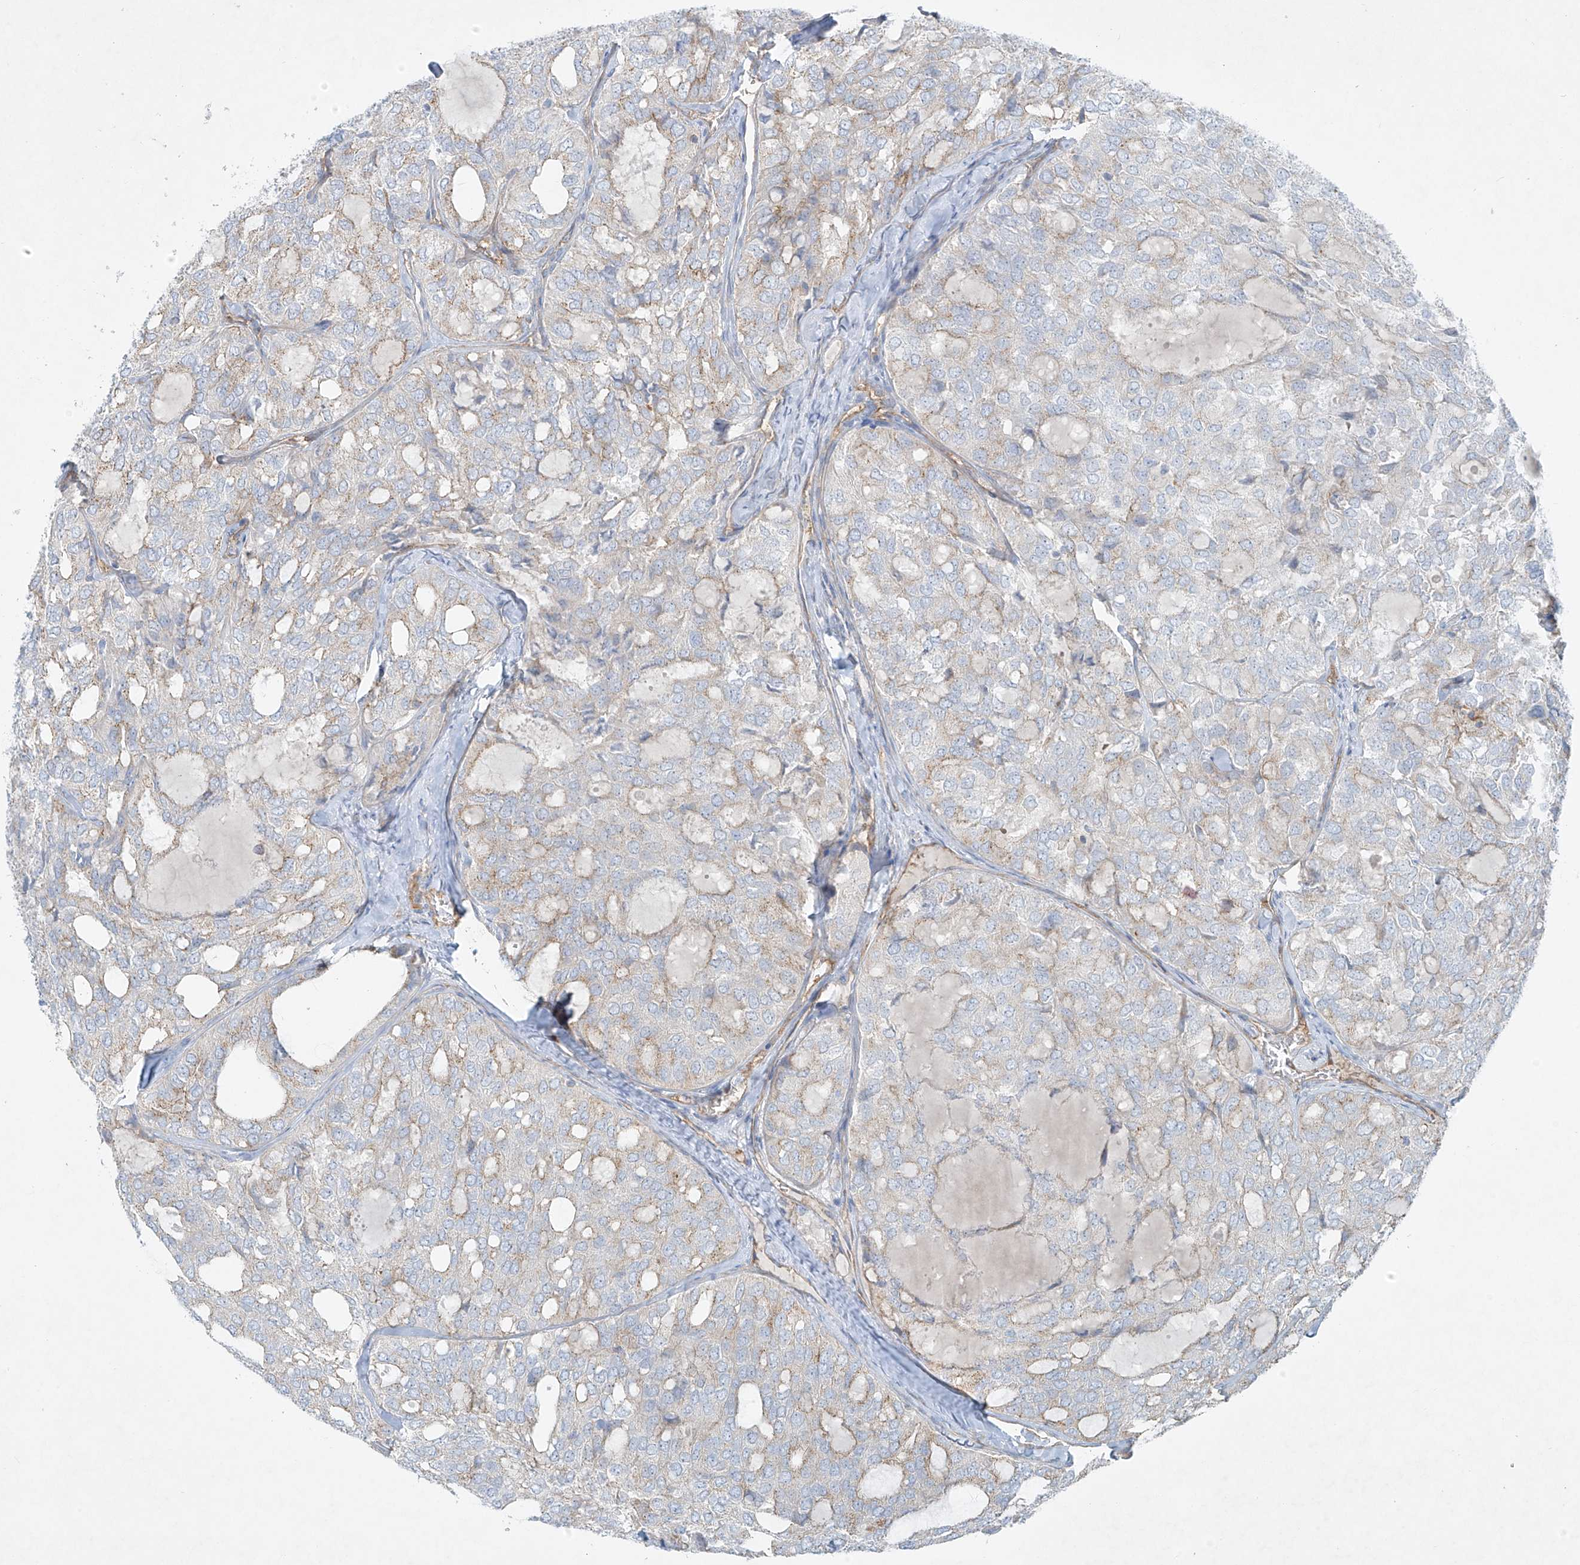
{"staining": {"intensity": "weak", "quantity": "<25%", "location": "cytoplasmic/membranous"}, "tissue": "thyroid cancer", "cell_type": "Tumor cells", "image_type": "cancer", "snomed": [{"axis": "morphology", "description": "Follicular adenoma carcinoma, NOS"}, {"axis": "topography", "description": "Thyroid gland"}], "caption": "A micrograph of human follicular adenoma carcinoma (thyroid) is negative for staining in tumor cells.", "gene": "VAMP5", "patient": {"sex": "male", "age": 75}}